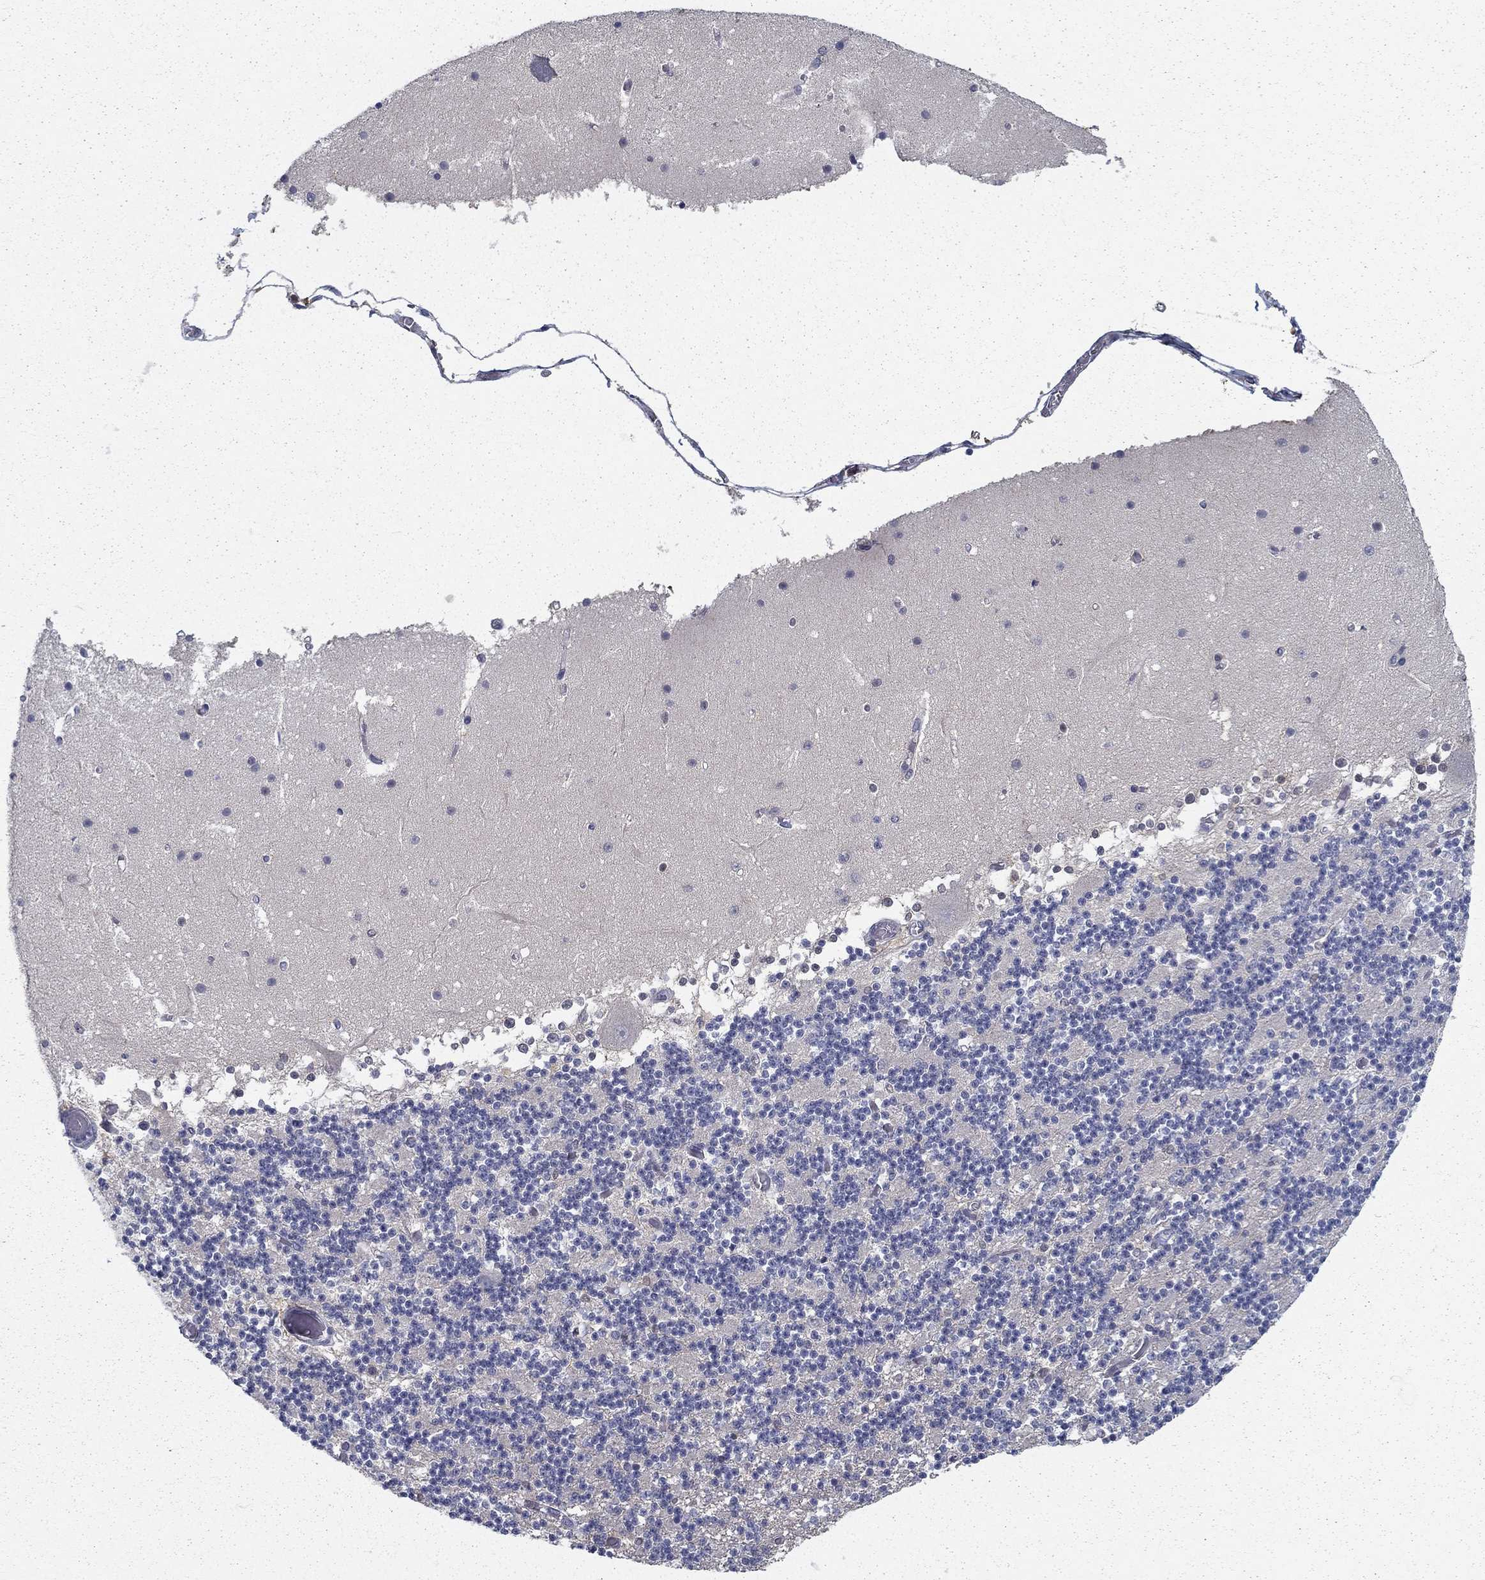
{"staining": {"intensity": "negative", "quantity": "none", "location": "none"}, "tissue": "cerebellum", "cell_type": "Cells in granular layer", "image_type": "normal", "snomed": [{"axis": "morphology", "description": "Normal tissue, NOS"}, {"axis": "topography", "description": "Cerebellum"}], "caption": "This is an immunohistochemistry photomicrograph of unremarkable cerebellum. There is no expression in cells in granular layer.", "gene": "NIT2", "patient": {"sex": "female", "age": 28}}